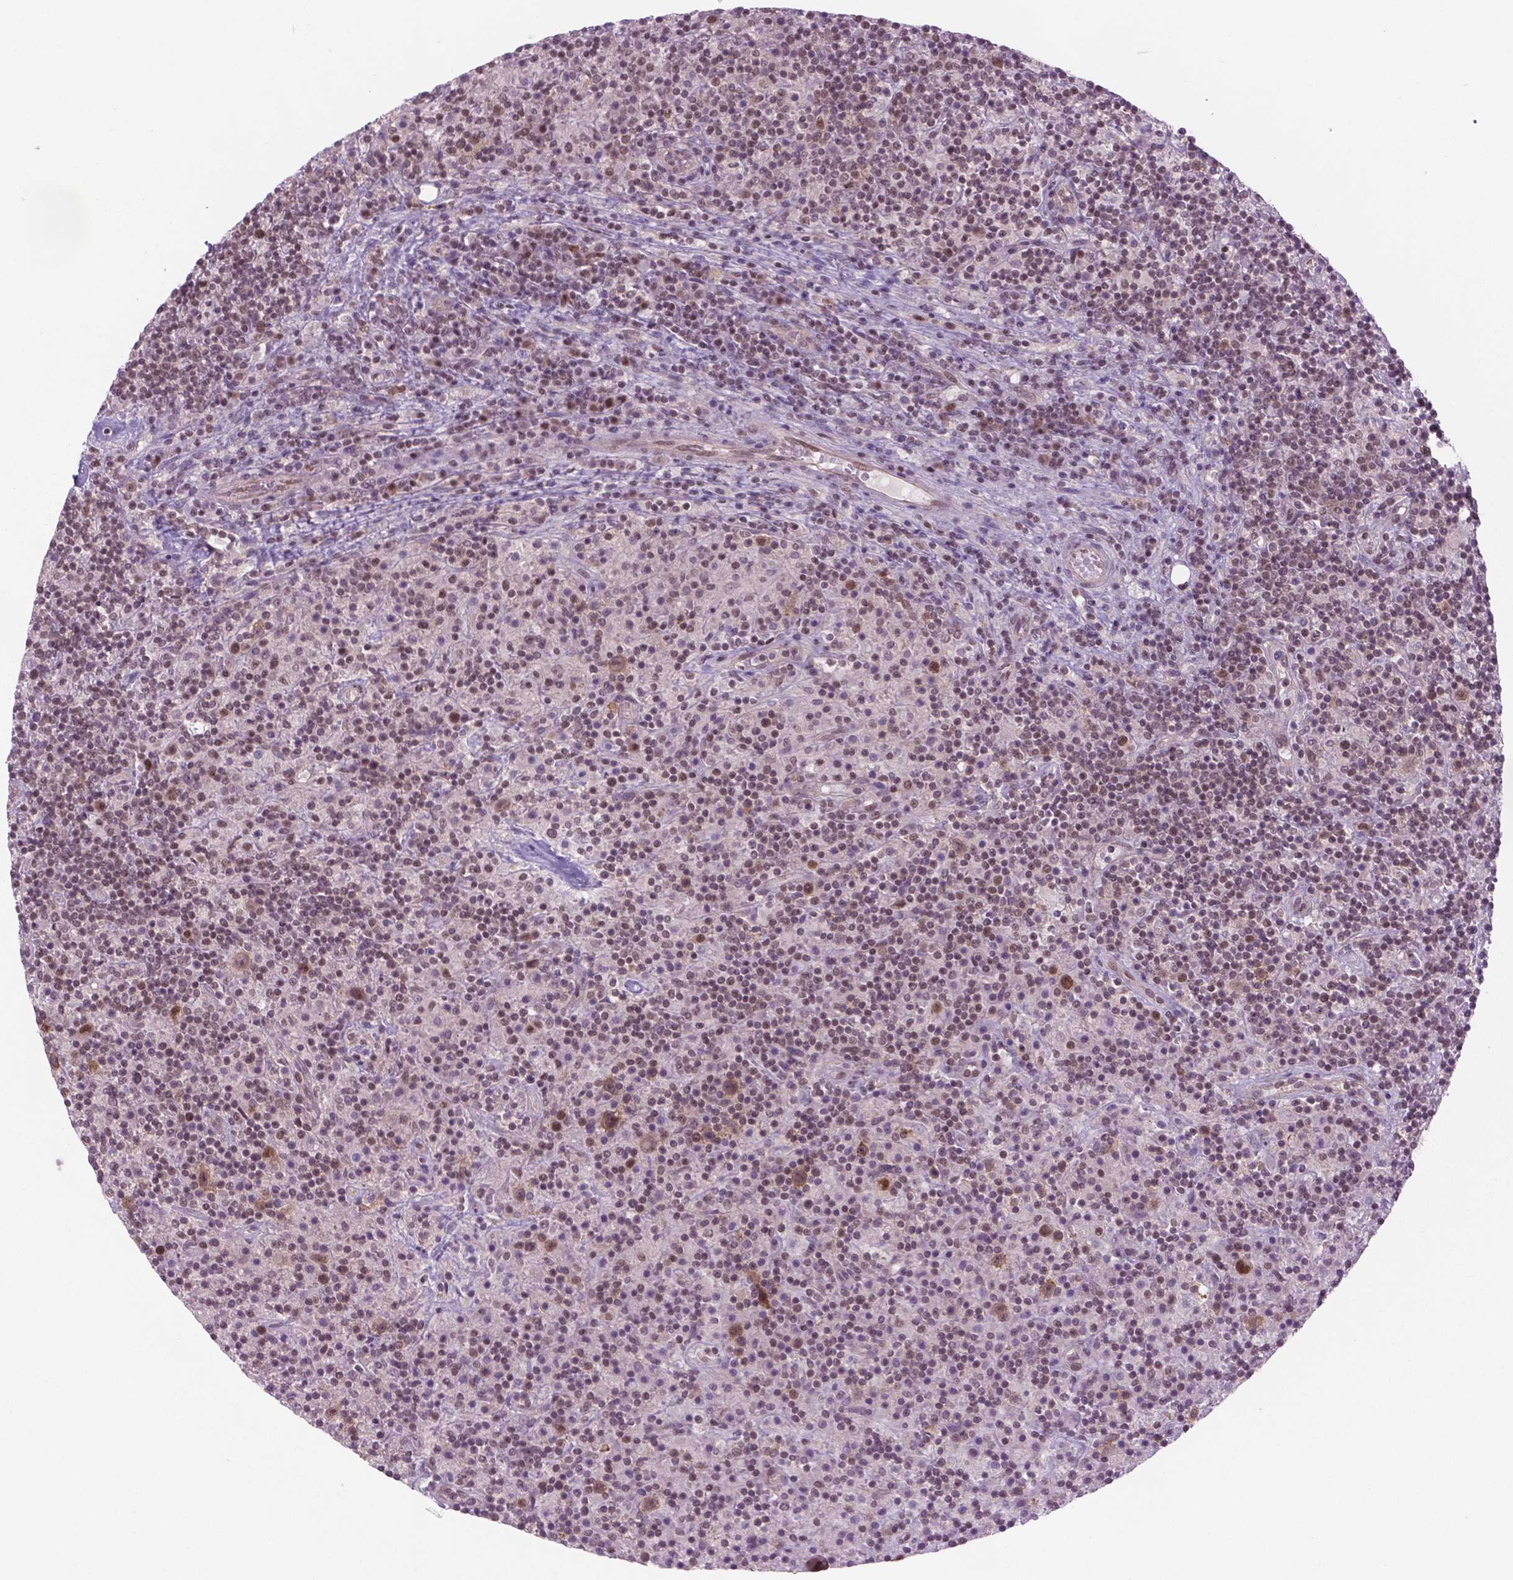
{"staining": {"intensity": "moderate", "quantity": ">75%", "location": "nuclear"}, "tissue": "lymphoma", "cell_type": "Tumor cells", "image_type": "cancer", "snomed": [{"axis": "morphology", "description": "Hodgkin's disease, NOS"}, {"axis": "topography", "description": "Lymph node"}], "caption": "An immunohistochemistry (IHC) histopathology image of neoplastic tissue is shown. Protein staining in brown shows moderate nuclear positivity in lymphoma within tumor cells. The staining was performed using DAB, with brown indicating positive protein expression. Nuclei are stained blue with hematoxylin.", "gene": "PHAX", "patient": {"sex": "male", "age": 70}}